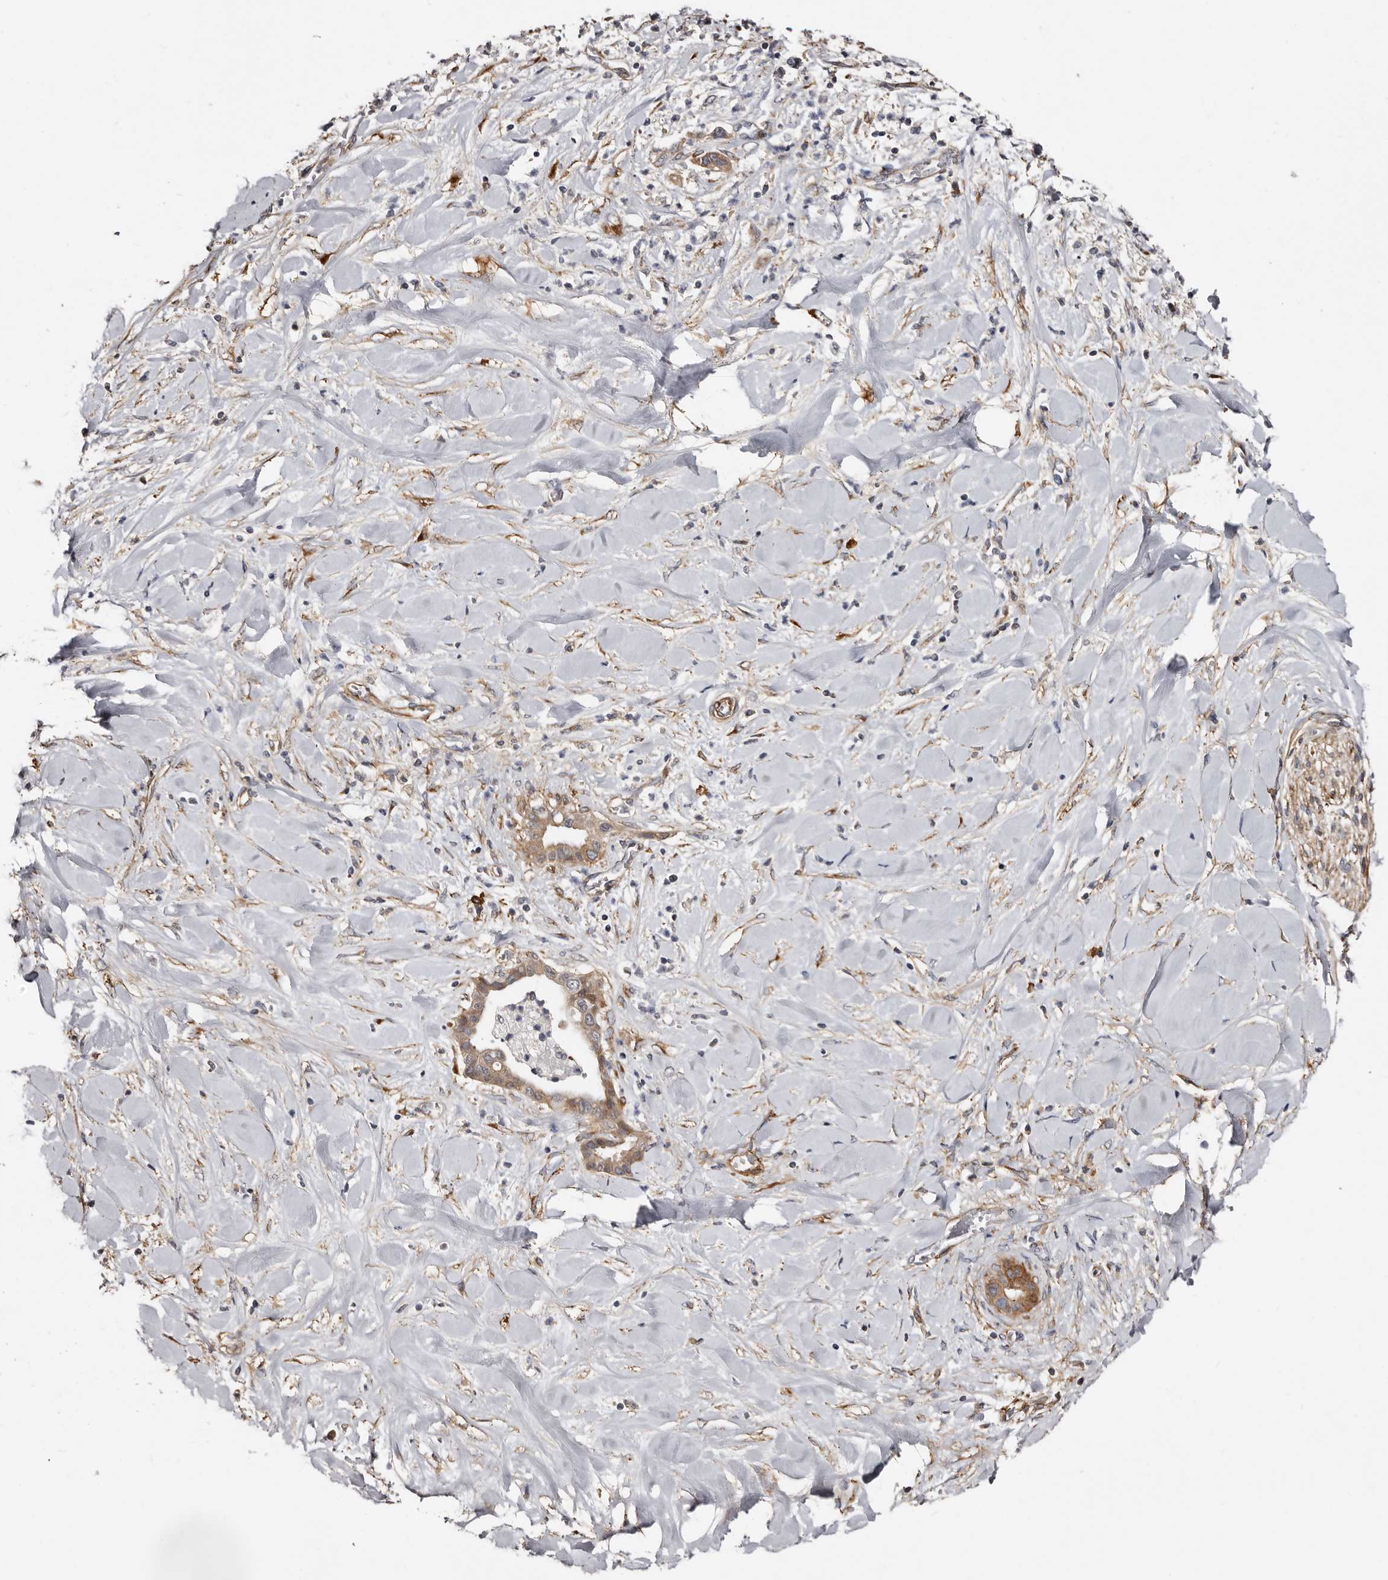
{"staining": {"intensity": "moderate", "quantity": ">75%", "location": "cytoplasmic/membranous"}, "tissue": "liver cancer", "cell_type": "Tumor cells", "image_type": "cancer", "snomed": [{"axis": "morphology", "description": "Cholangiocarcinoma"}, {"axis": "topography", "description": "Liver"}], "caption": "Human liver cancer stained with a protein marker reveals moderate staining in tumor cells.", "gene": "TBC1D22B", "patient": {"sex": "female", "age": 54}}